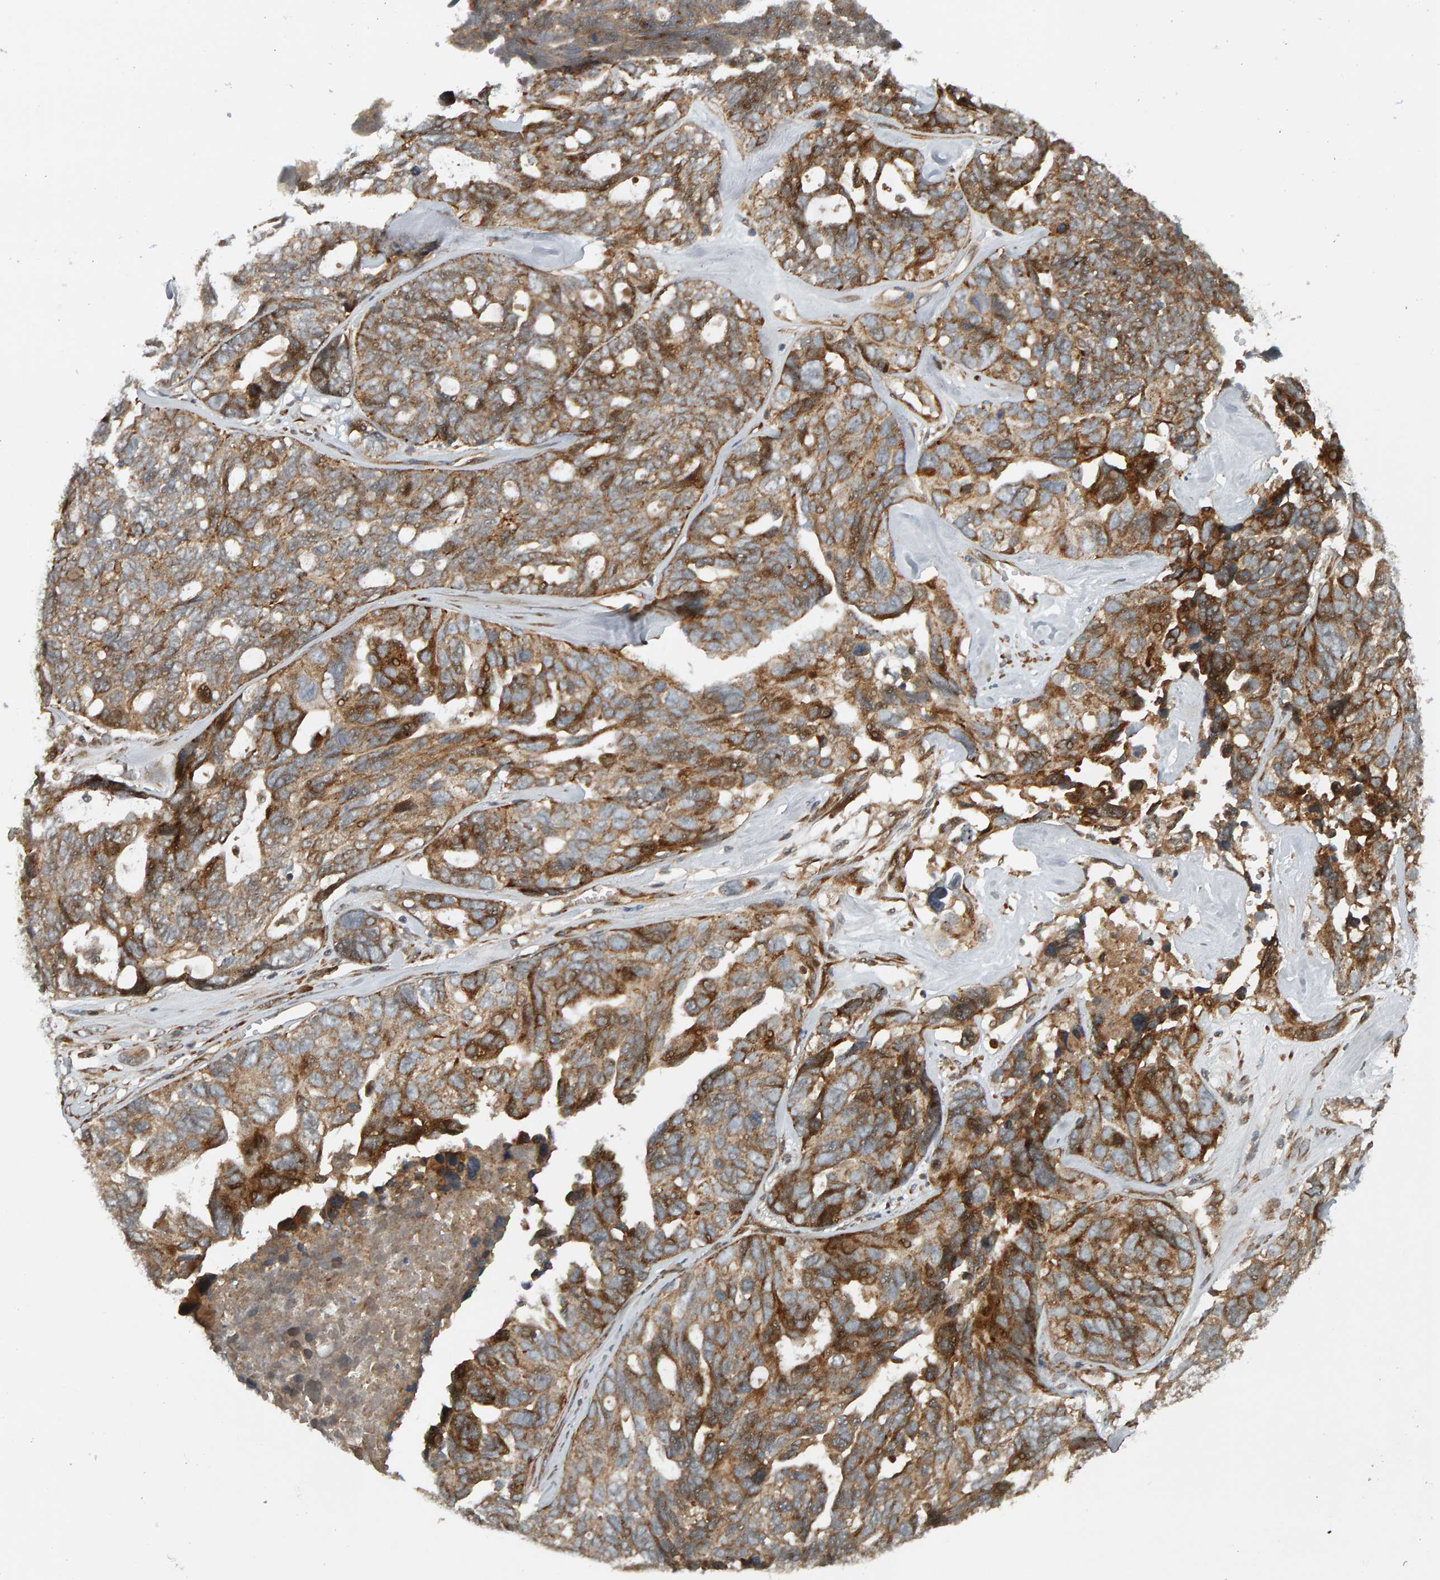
{"staining": {"intensity": "moderate", "quantity": ">75%", "location": "cytoplasmic/membranous"}, "tissue": "ovarian cancer", "cell_type": "Tumor cells", "image_type": "cancer", "snomed": [{"axis": "morphology", "description": "Cystadenocarcinoma, serous, NOS"}, {"axis": "topography", "description": "Ovary"}], "caption": "Serous cystadenocarcinoma (ovarian) stained with a protein marker displays moderate staining in tumor cells.", "gene": "ZFAND1", "patient": {"sex": "female", "age": 79}}